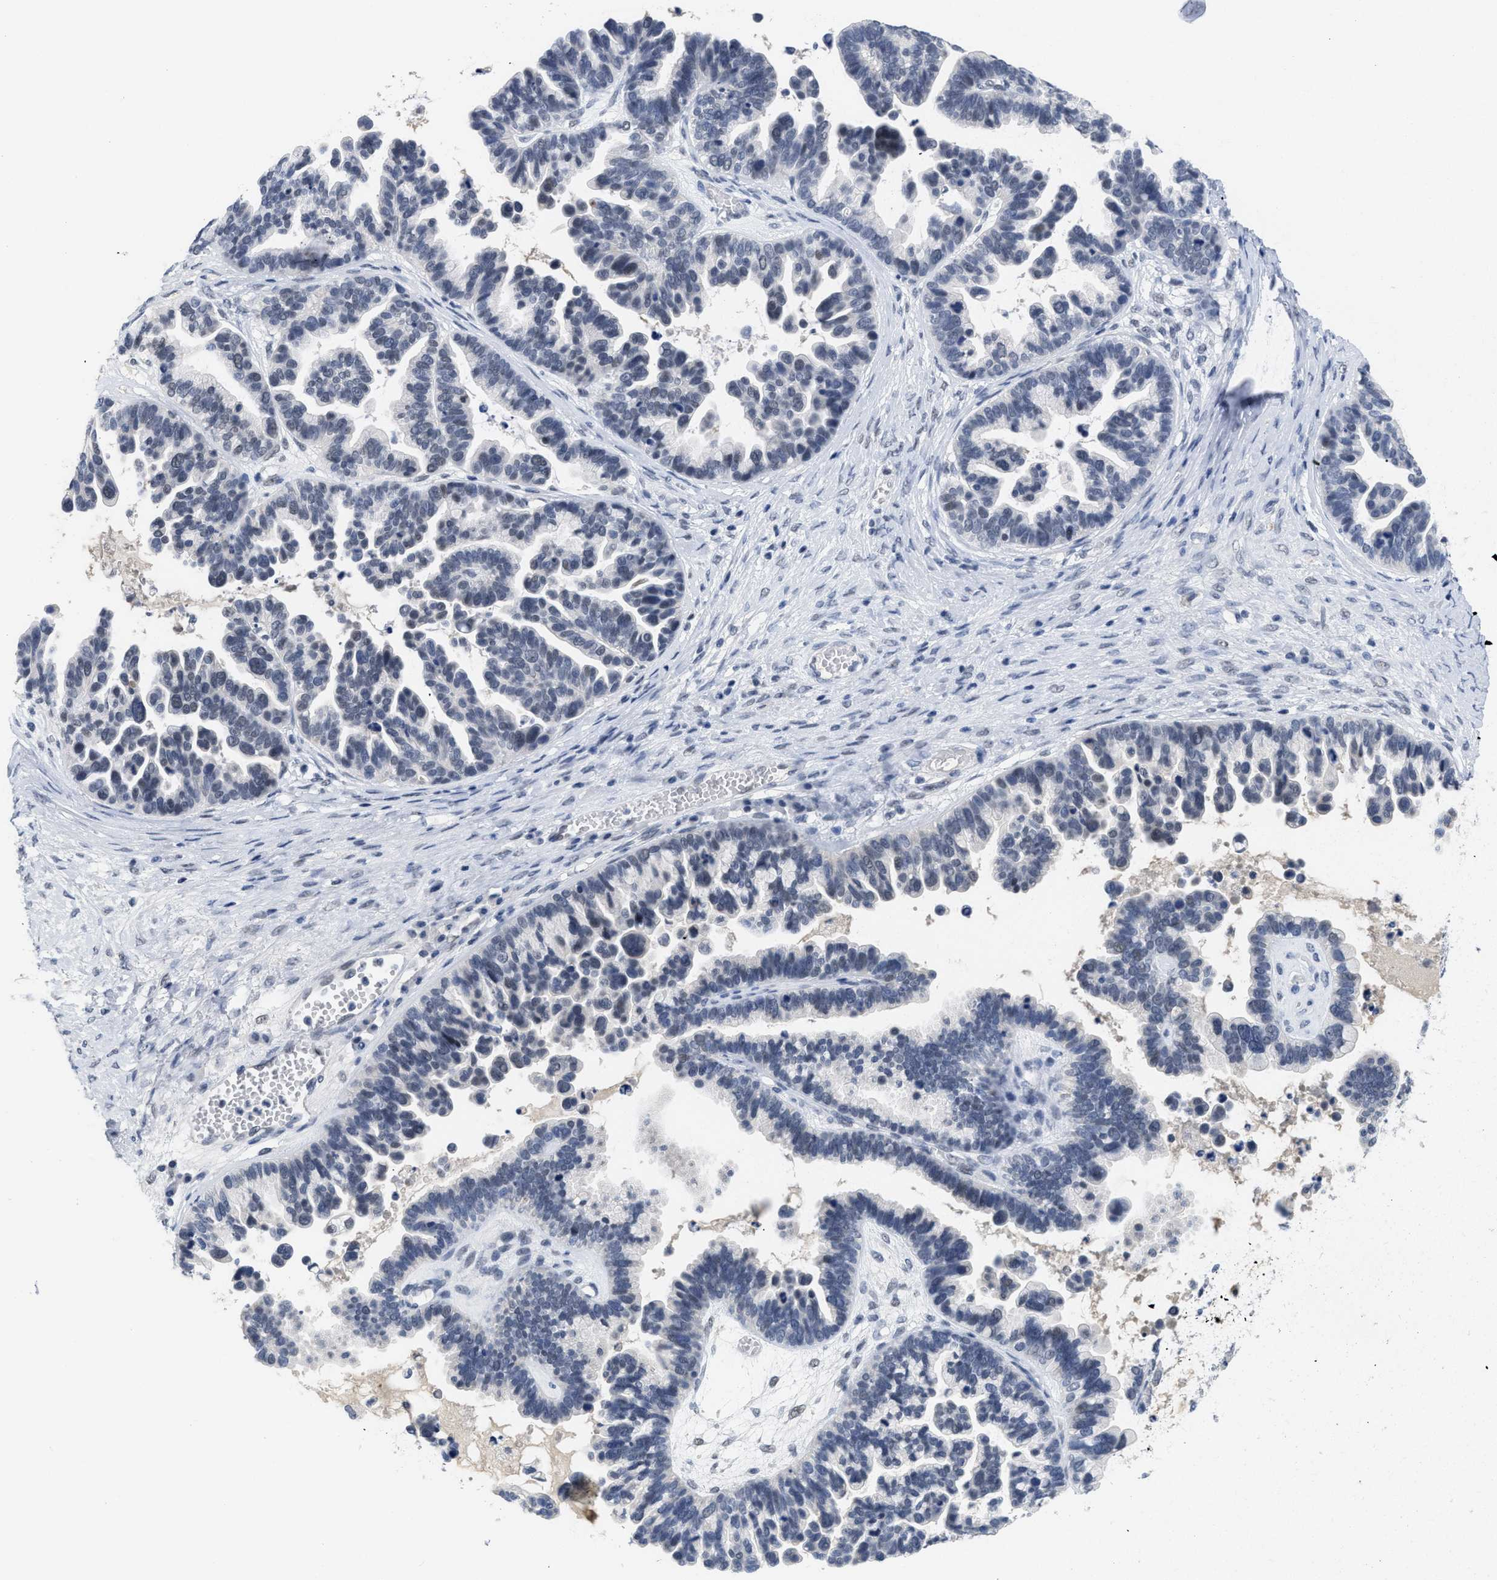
{"staining": {"intensity": "negative", "quantity": "none", "location": "none"}, "tissue": "ovarian cancer", "cell_type": "Tumor cells", "image_type": "cancer", "snomed": [{"axis": "morphology", "description": "Cystadenocarcinoma, serous, NOS"}, {"axis": "topography", "description": "Ovary"}], "caption": "Image shows no protein staining in tumor cells of serous cystadenocarcinoma (ovarian) tissue.", "gene": "GGNBP2", "patient": {"sex": "female", "age": 56}}